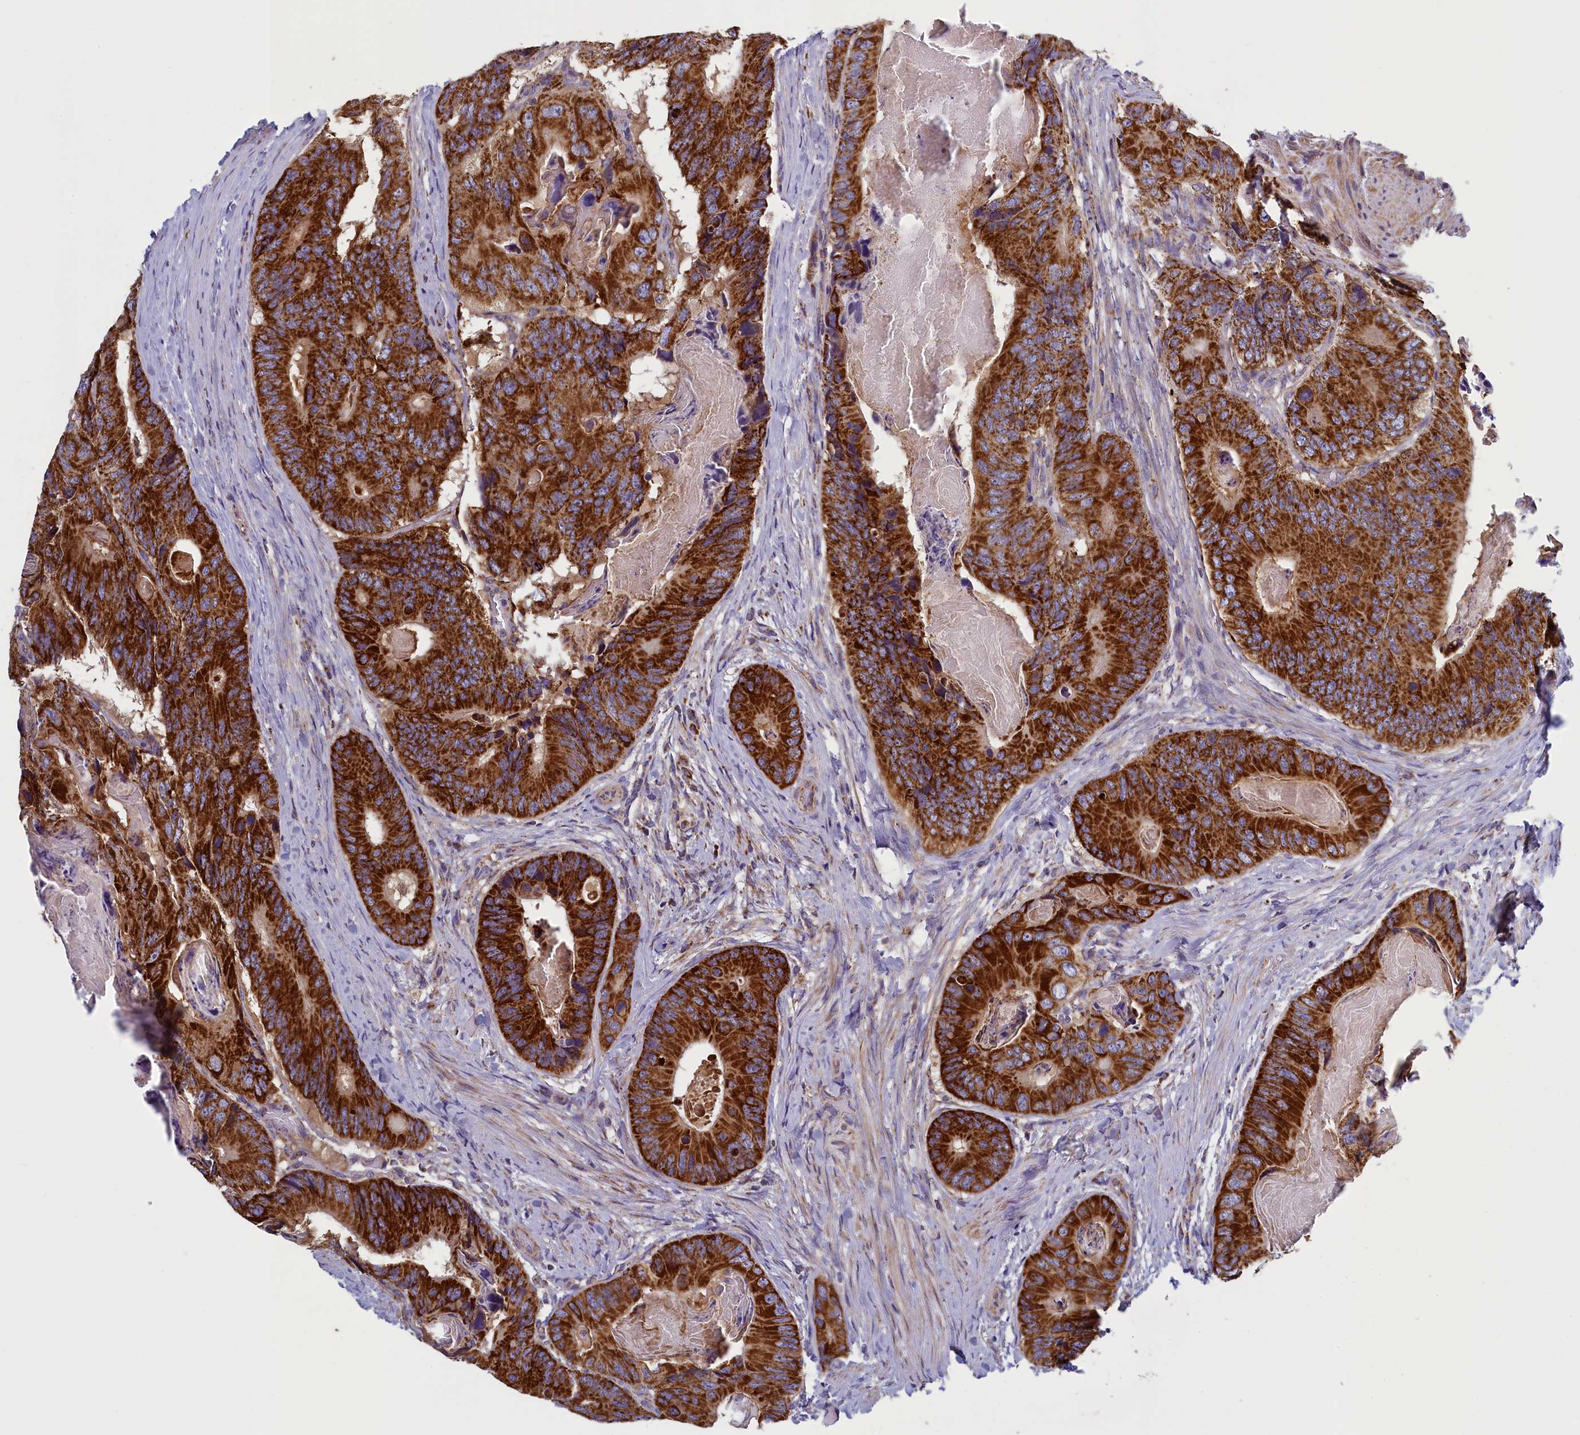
{"staining": {"intensity": "strong", "quantity": ">75%", "location": "cytoplasmic/membranous"}, "tissue": "colorectal cancer", "cell_type": "Tumor cells", "image_type": "cancer", "snomed": [{"axis": "morphology", "description": "Adenocarcinoma, NOS"}, {"axis": "topography", "description": "Colon"}], "caption": "Human colorectal cancer stained with a brown dye demonstrates strong cytoplasmic/membranous positive staining in approximately >75% of tumor cells.", "gene": "IFT122", "patient": {"sex": "male", "age": 84}}